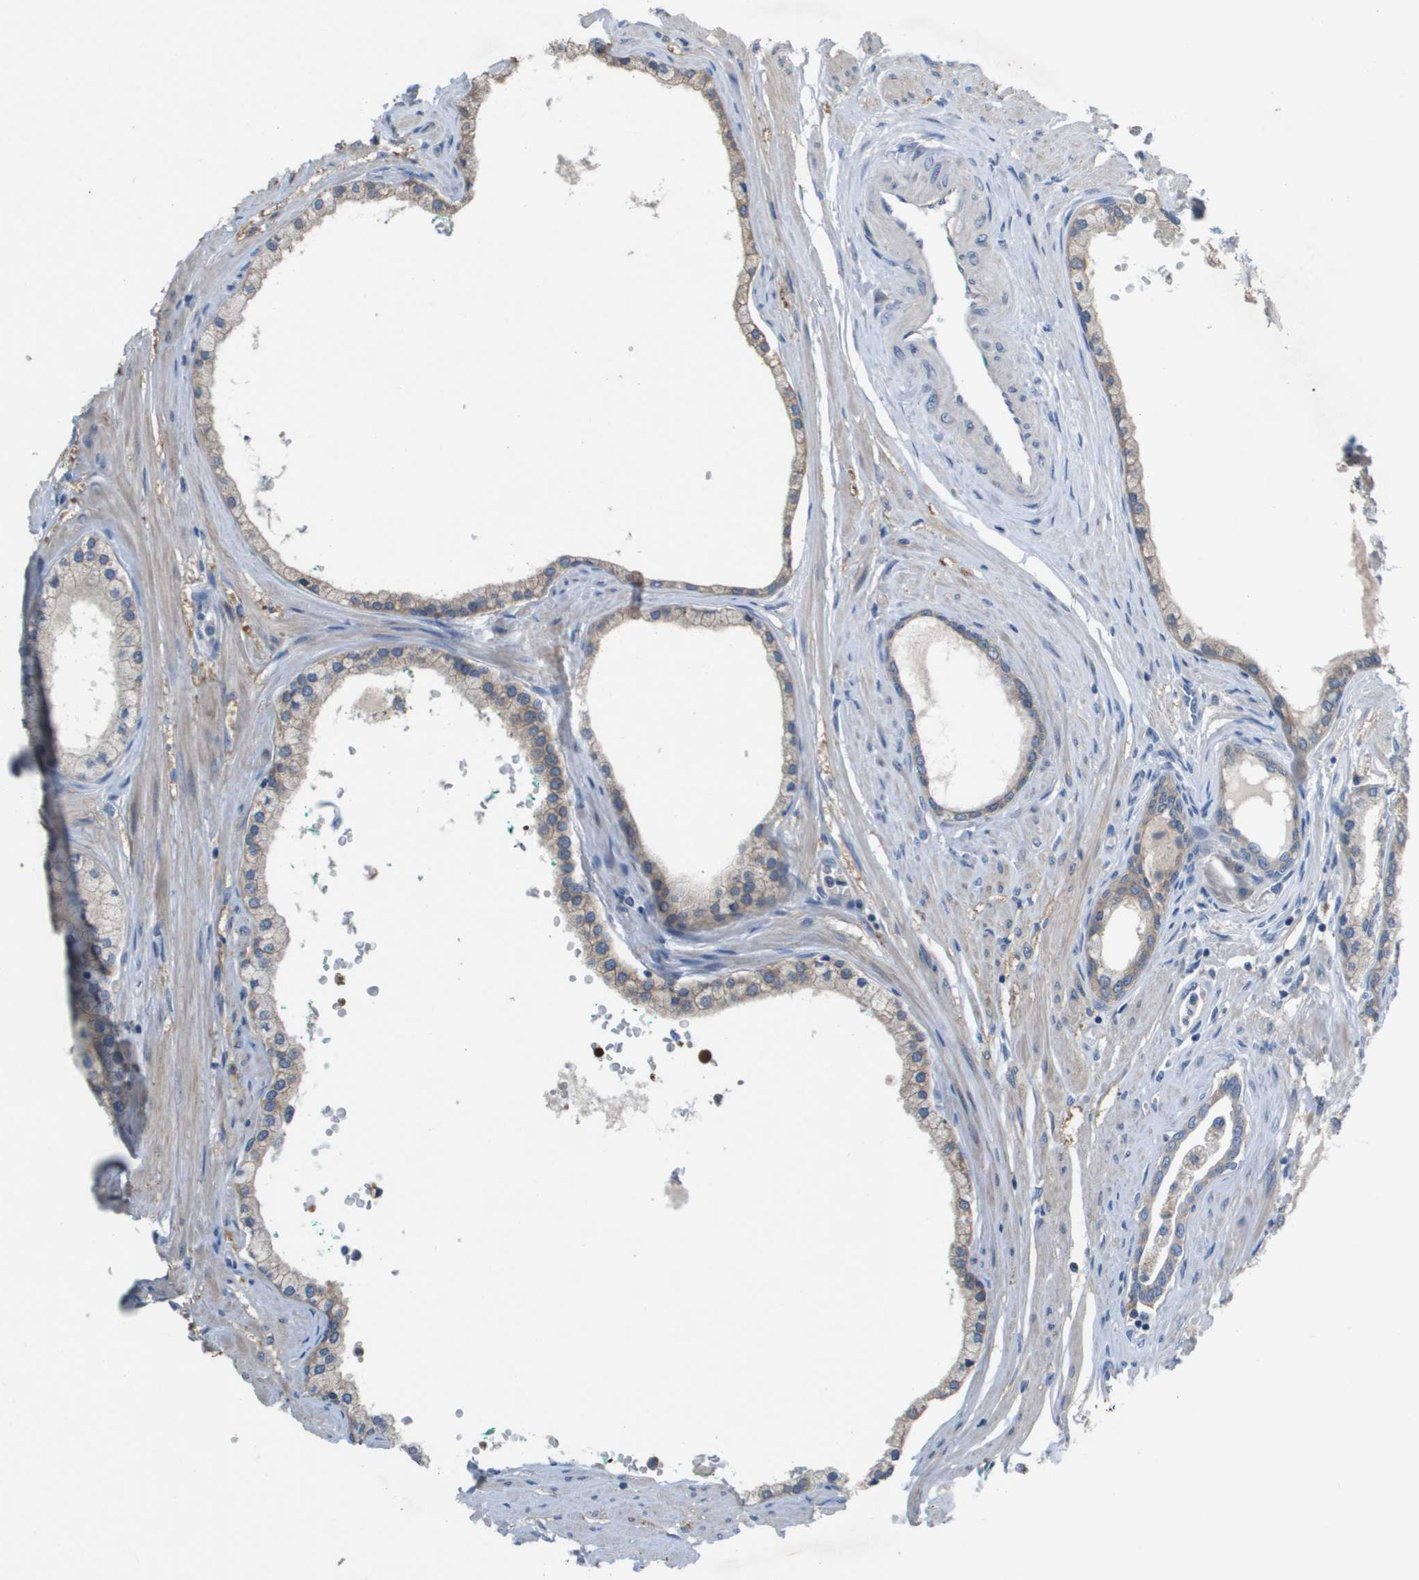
{"staining": {"intensity": "weak", "quantity": "<25%", "location": "cytoplasmic/membranous"}, "tissue": "prostate cancer", "cell_type": "Tumor cells", "image_type": "cancer", "snomed": [{"axis": "morphology", "description": "Adenocarcinoma, Low grade"}, {"axis": "topography", "description": "Prostate"}], "caption": "IHC image of neoplastic tissue: human prostate low-grade adenocarcinoma stained with DAB exhibits no significant protein staining in tumor cells. (DAB immunohistochemistry, high magnification).", "gene": "UBA5", "patient": {"sex": "male", "age": 63}}